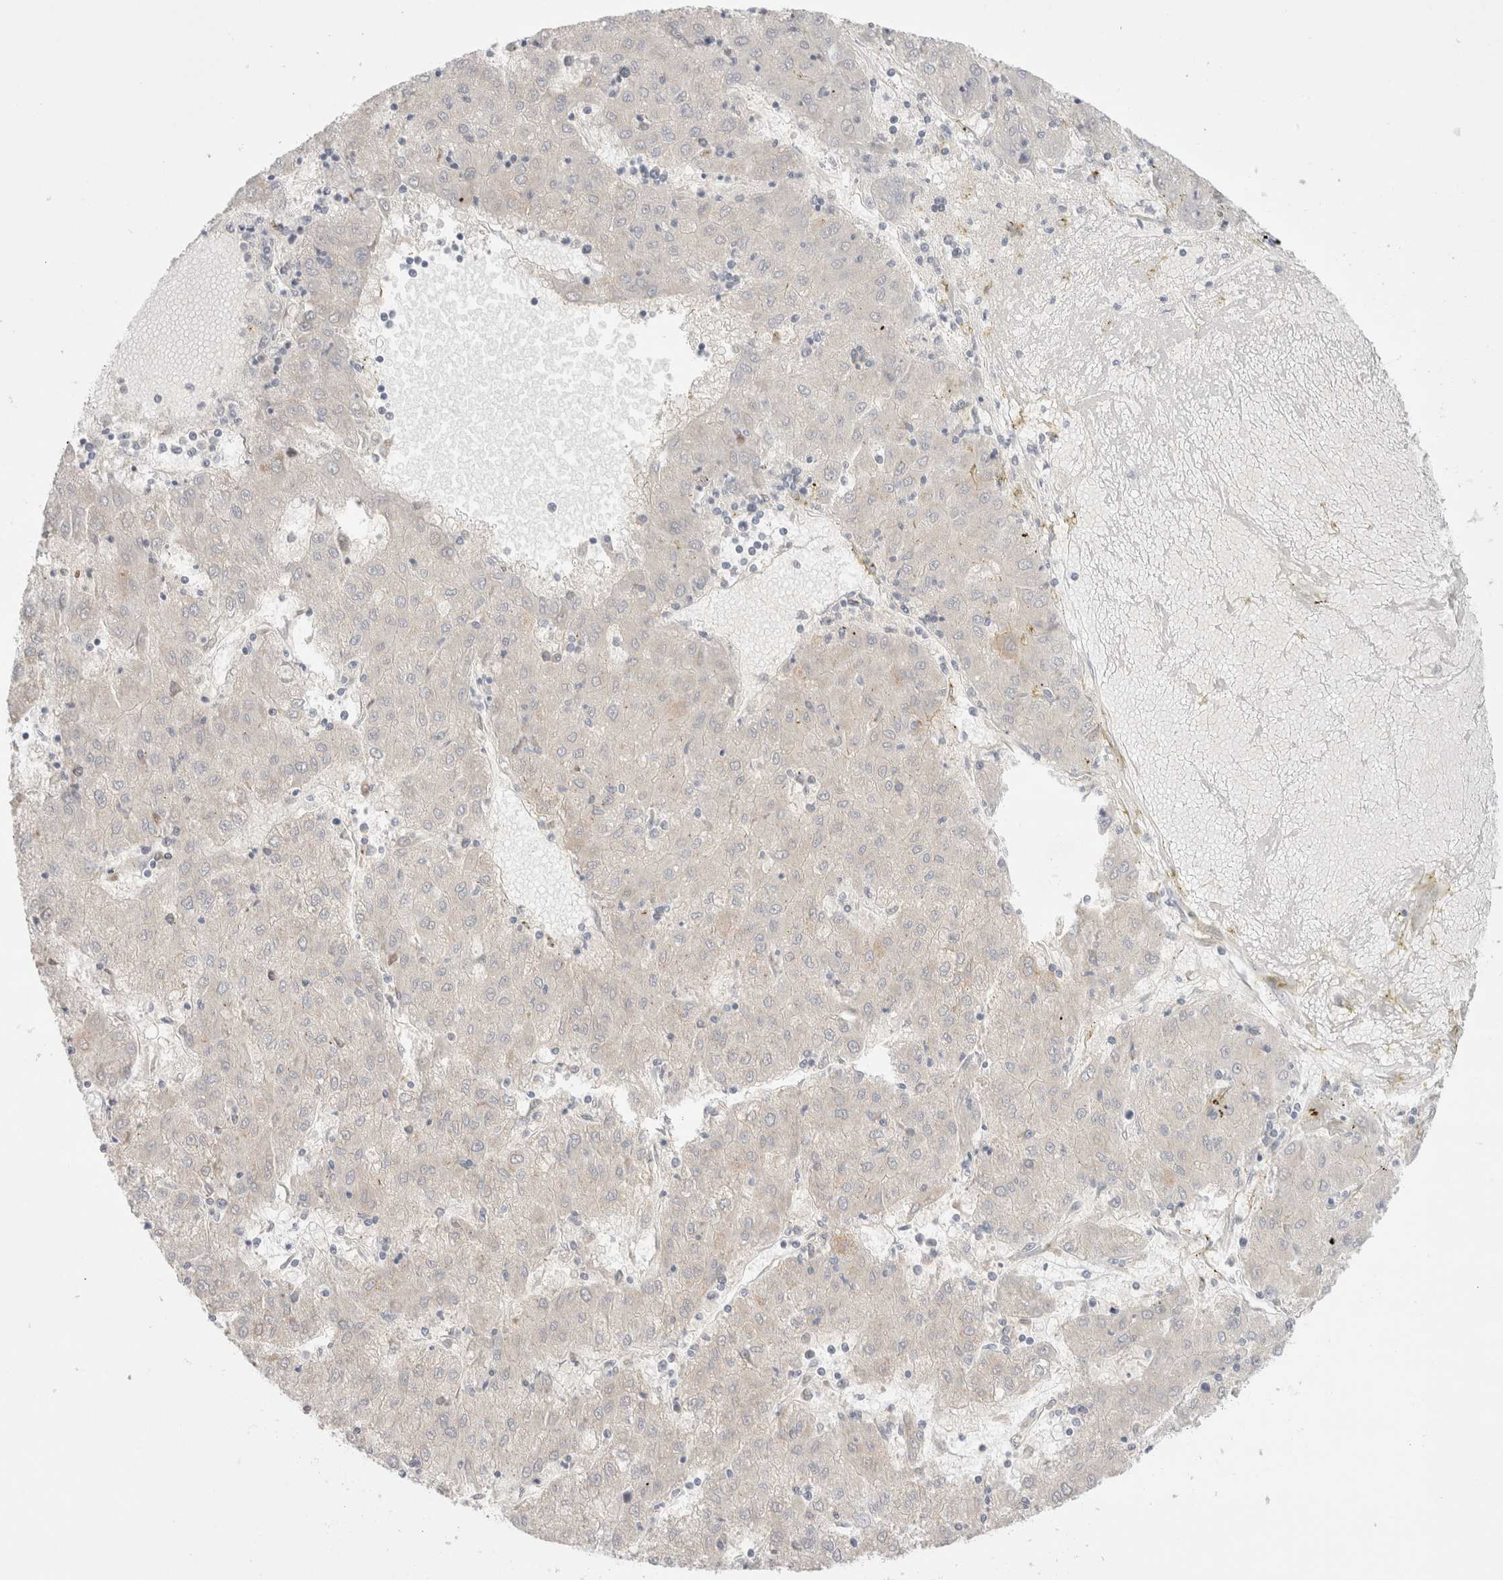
{"staining": {"intensity": "negative", "quantity": "none", "location": "none"}, "tissue": "liver cancer", "cell_type": "Tumor cells", "image_type": "cancer", "snomed": [{"axis": "morphology", "description": "Carcinoma, Hepatocellular, NOS"}, {"axis": "topography", "description": "Liver"}], "caption": "Tumor cells are negative for brown protein staining in liver hepatocellular carcinoma.", "gene": "SPATA20", "patient": {"sex": "male", "age": 72}}